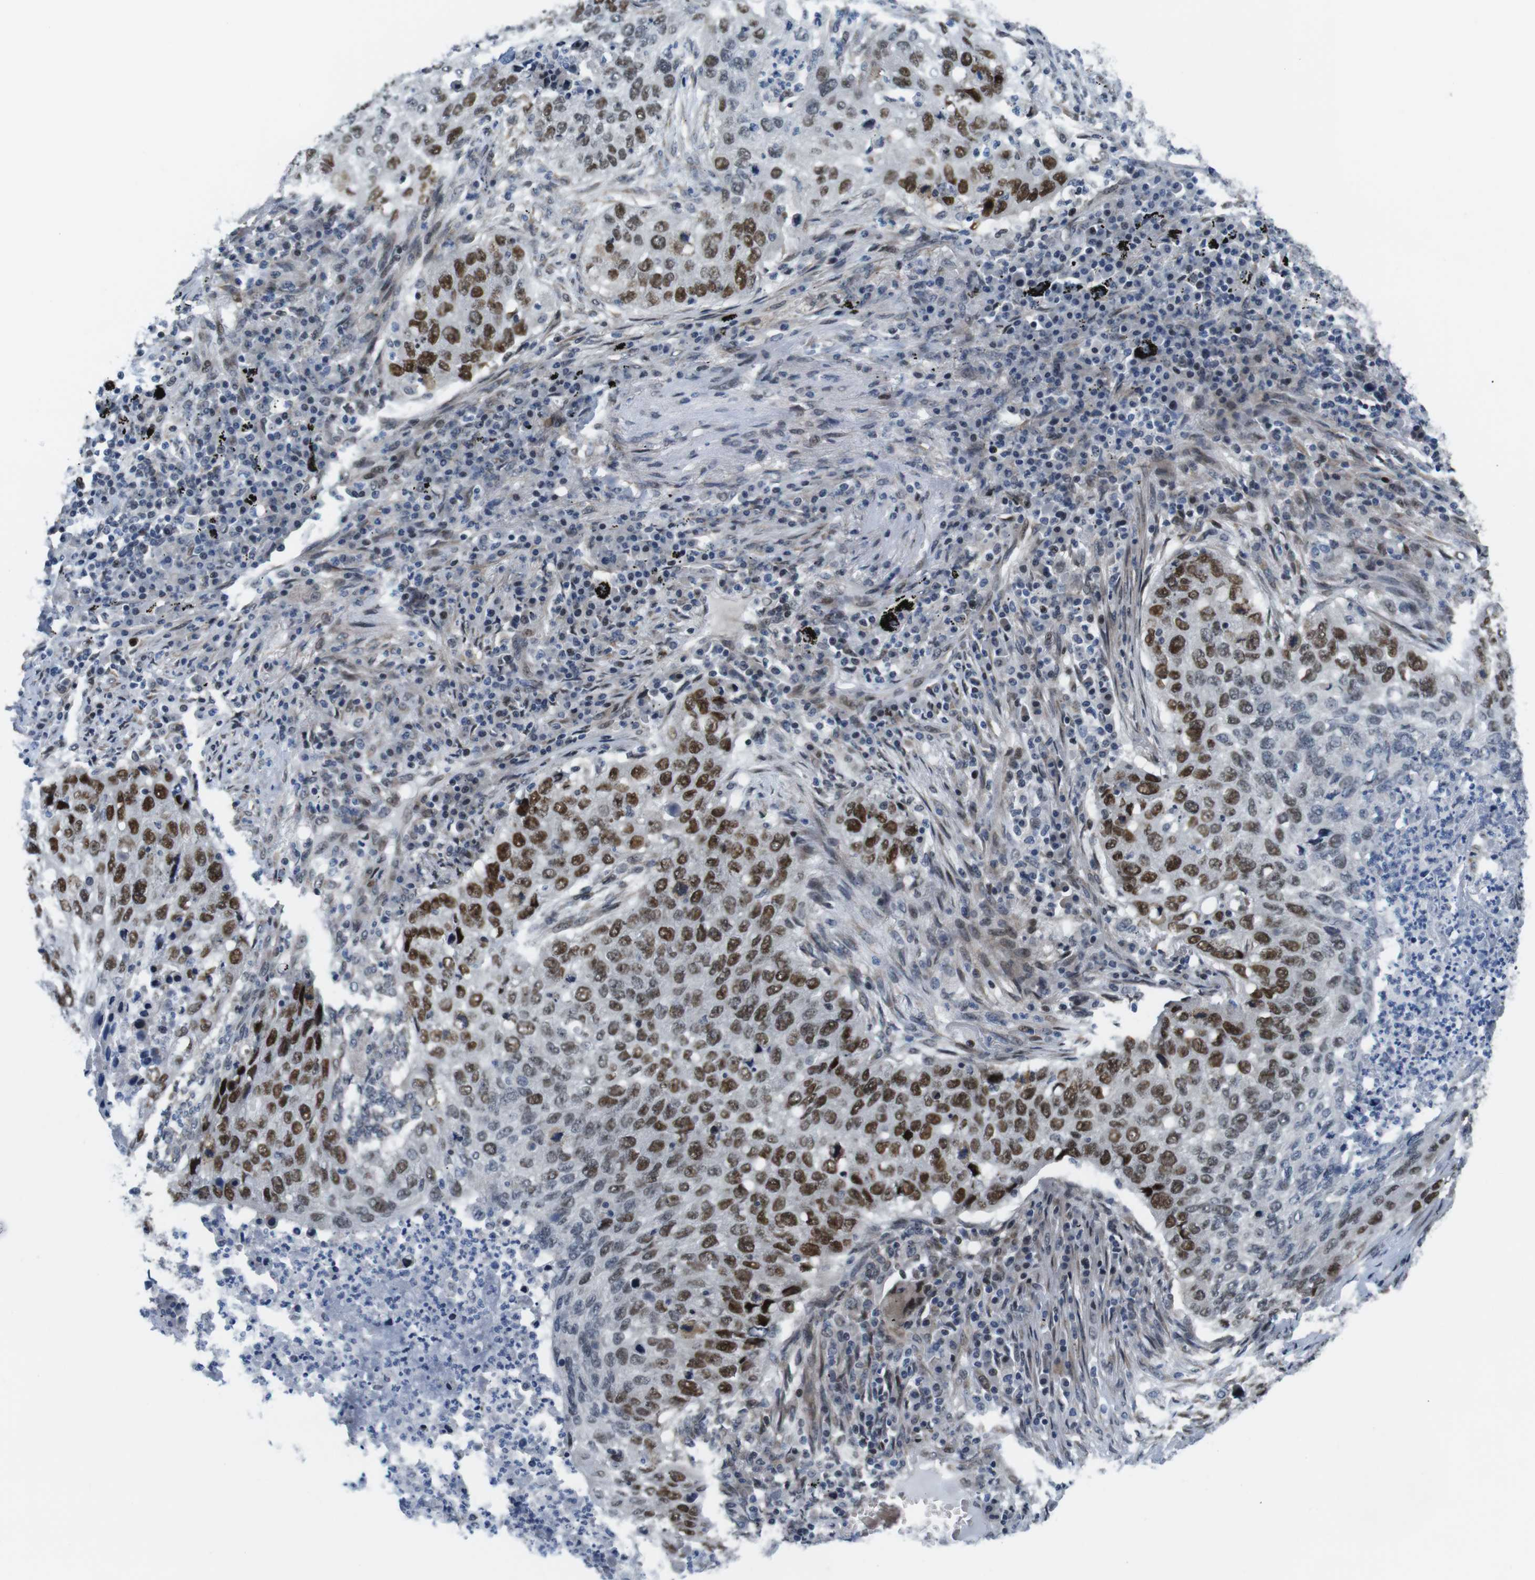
{"staining": {"intensity": "moderate", "quantity": ">75%", "location": "nuclear"}, "tissue": "lung cancer", "cell_type": "Tumor cells", "image_type": "cancer", "snomed": [{"axis": "morphology", "description": "Squamous cell carcinoma, NOS"}, {"axis": "topography", "description": "Lung"}], "caption": "Lung cancer stained with a brown dye exhibits moderate nuclear positive staining in about >75% of tumor cells.", "gene": "SMCO2", "patient": {"sex": "female", "age": 63}}